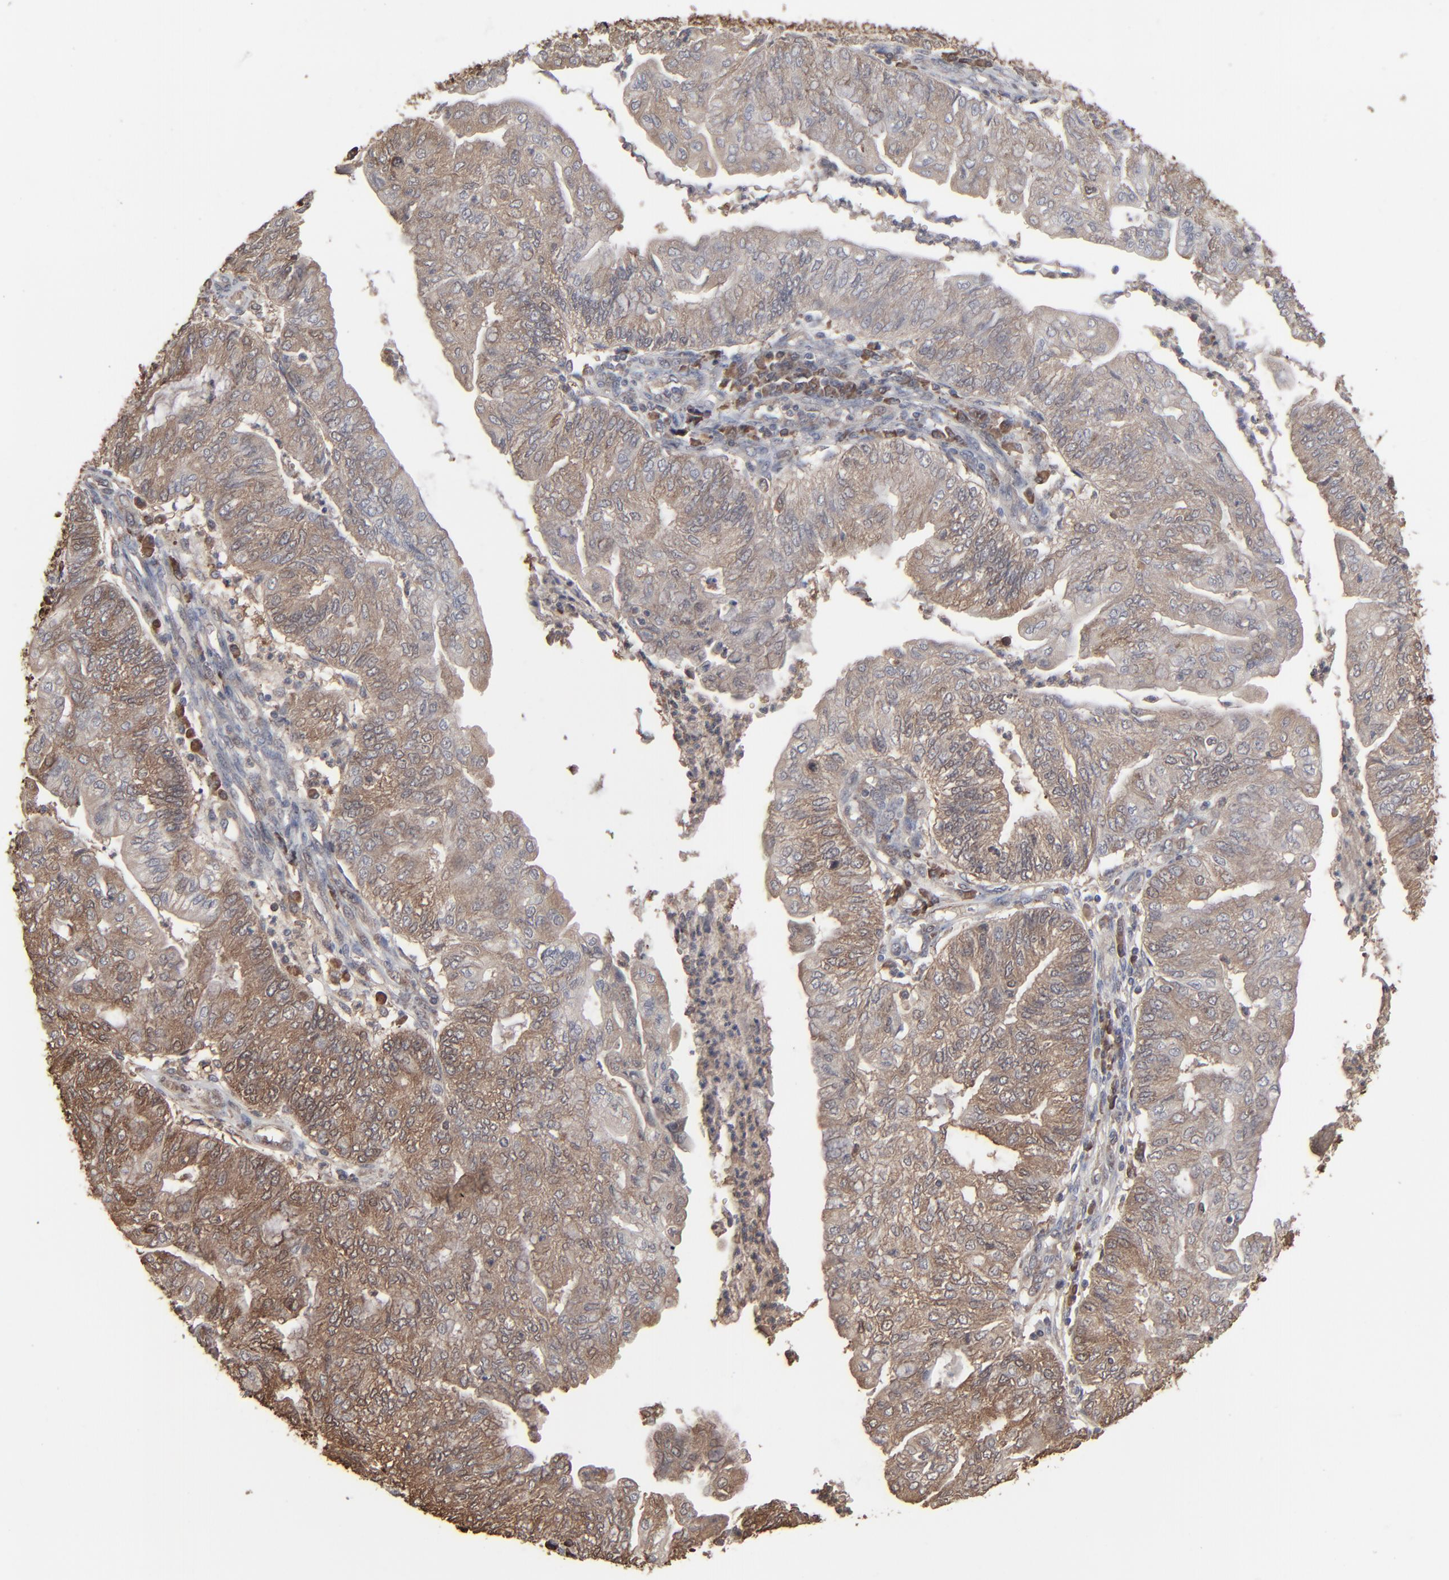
{"staining": {"intensity": "strong", "quantity": ">75%", "location": "cytoplasmic/membranous"}, "tissue": "endometrial cancer", "cell_type": "Tumor cells", "image_type": "cancer", "snomed": [{"axis": "morphology", "description": "Adenocarcinoma, NOS"}, {"axis": "topography", "description": "Endometrium"}], "caption": "High-power microscopy captured an immunohistochemistry (IHC) photomicrograph of endometrial cancer (adenocarcinoma), revealing strong cytoplasmic/membranous expression in about >75% of tumor cells.", "gene": "NME1-NME2", "patient": {"sex": "female", "age": 59}}